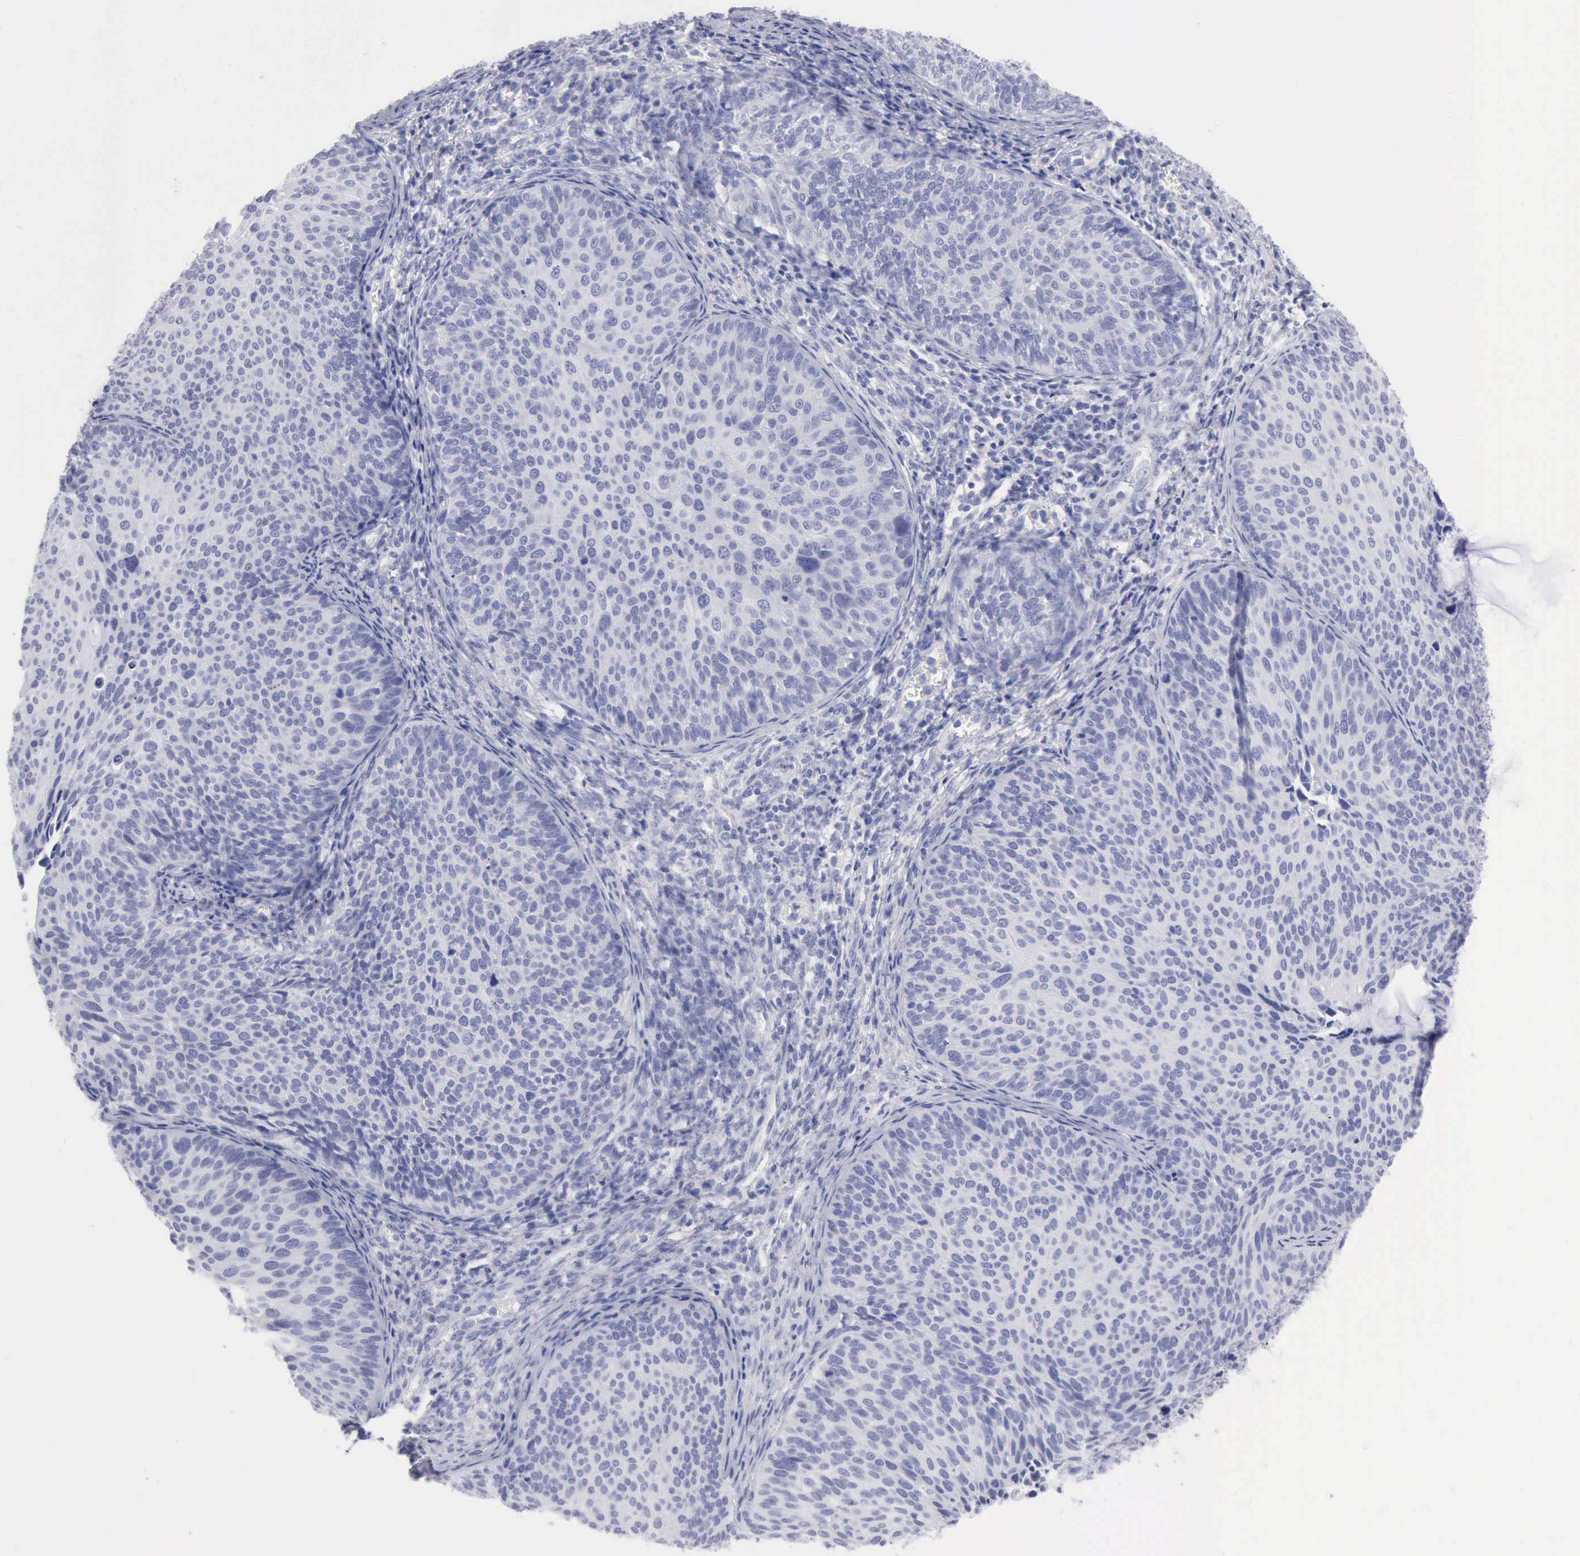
{"staining": {"intensity": "negative", "quantity": "none", "location": "none"}, "tissue": "cervical cancer", "cell_type": "Tumor cells", "image_type": "cancer", "snomed": [{"axis": "morphology", "description": "Squamous cell carcinoma, NOS"}, {"axis": "topography", "description": "Cervix"}], "caption": "Cervical cancer was stained to show a protein in brown. There is no significant positivity in tumor cells.", "gene": "ANGEL1", "patient": {"sex": "female", "age": 36}}